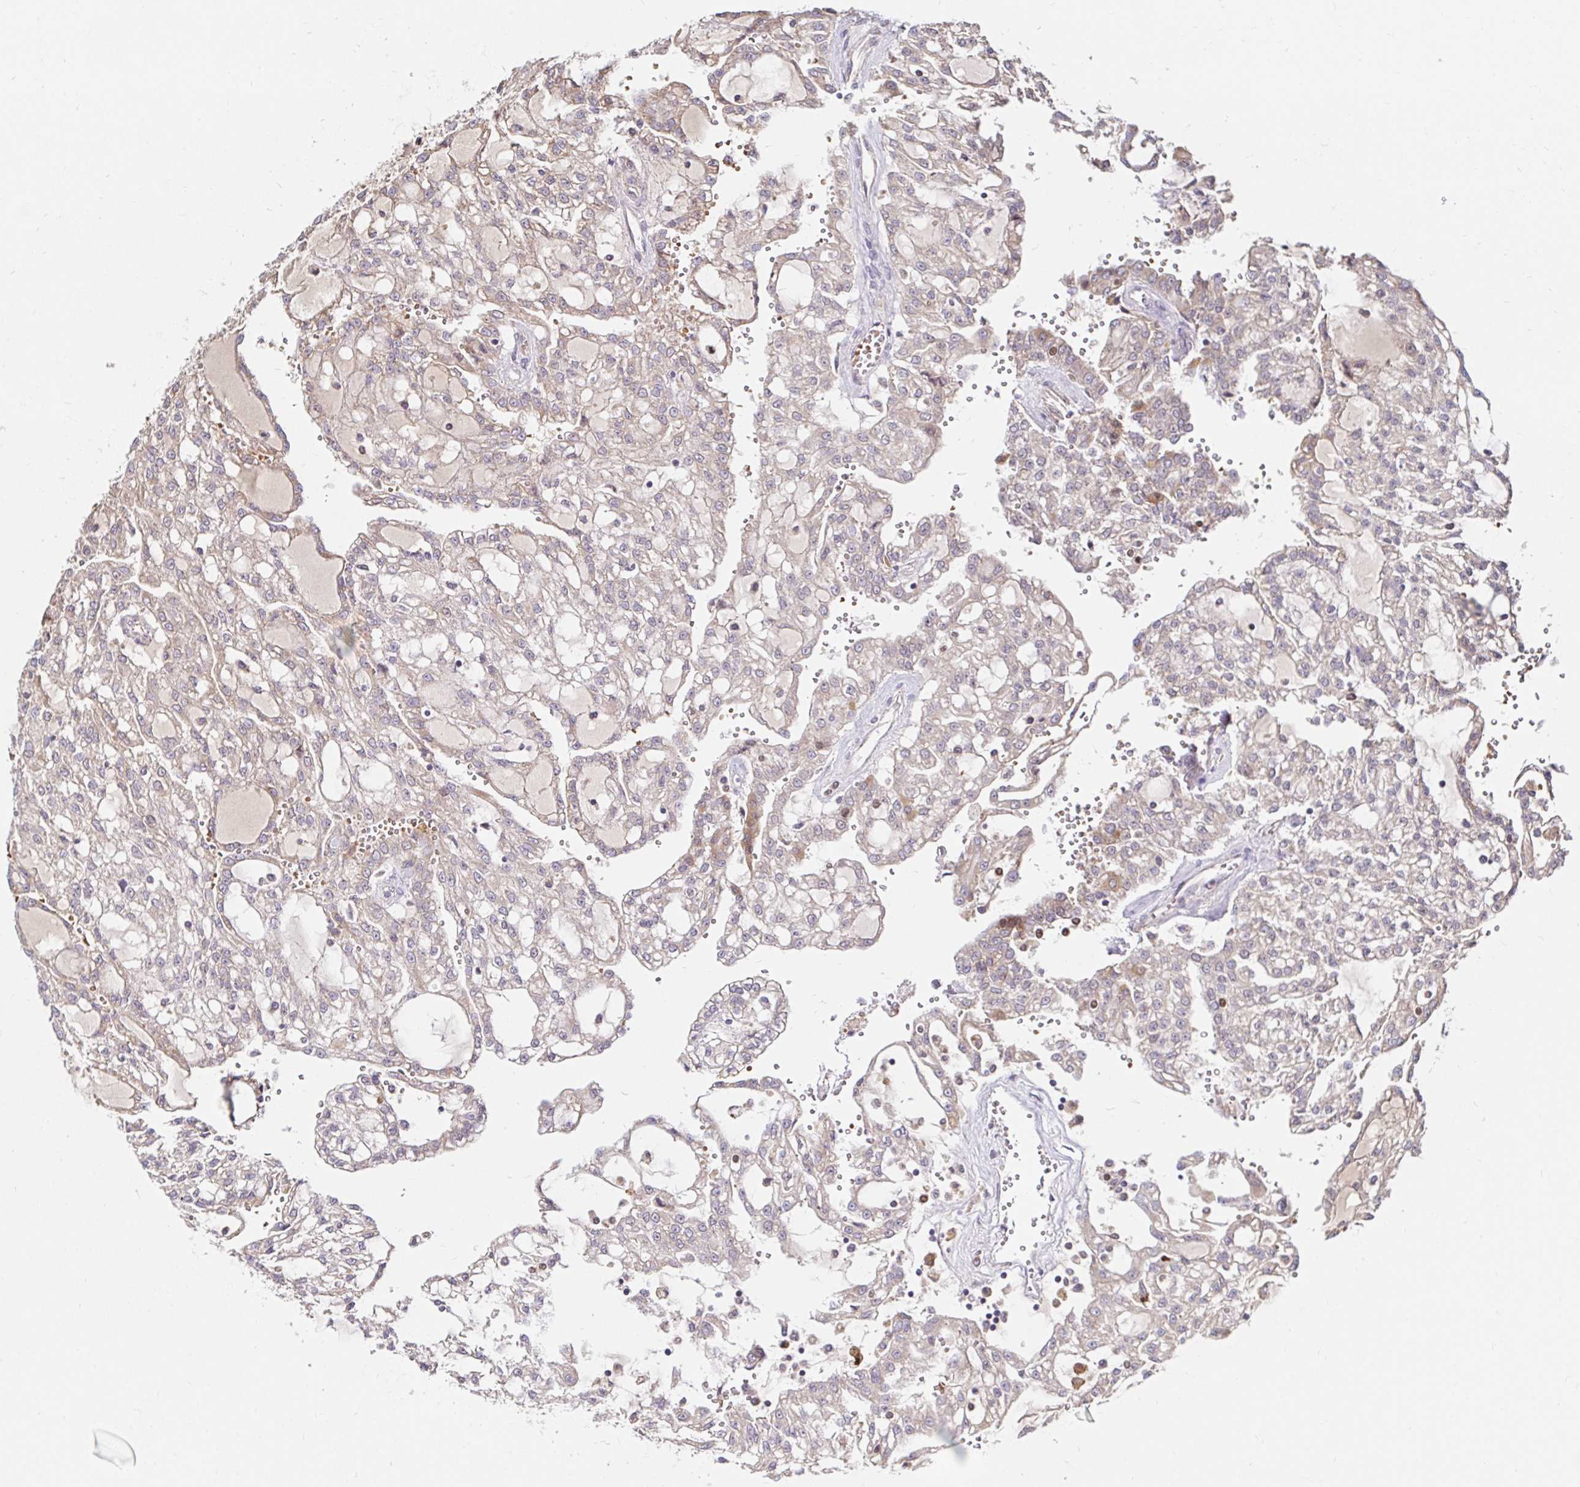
{"staining": {"intensity": "weak", "quantity": "25%-75%", "location": "cytoplasmic/membranous"}, "tissue": "renal cancer", "cell_type": "Tumor cells", "image_type": "cancer", "snomed": [{"axis": "morphology", "description": "Adenocarcinoma, NOS"}, {"axis": "topography", "description": "Kidney"}], "caption": "Immunohistochemistry micrograph of renal cancer (adenocarcinoma) stained for a protein (brown), which demonstrates low levels of weak cytoplasmic/membranous expression in about 25%-75% of tumor cells.", "gene": "ARHGEF37", "patient": {"sex": "male", "age": 63}}